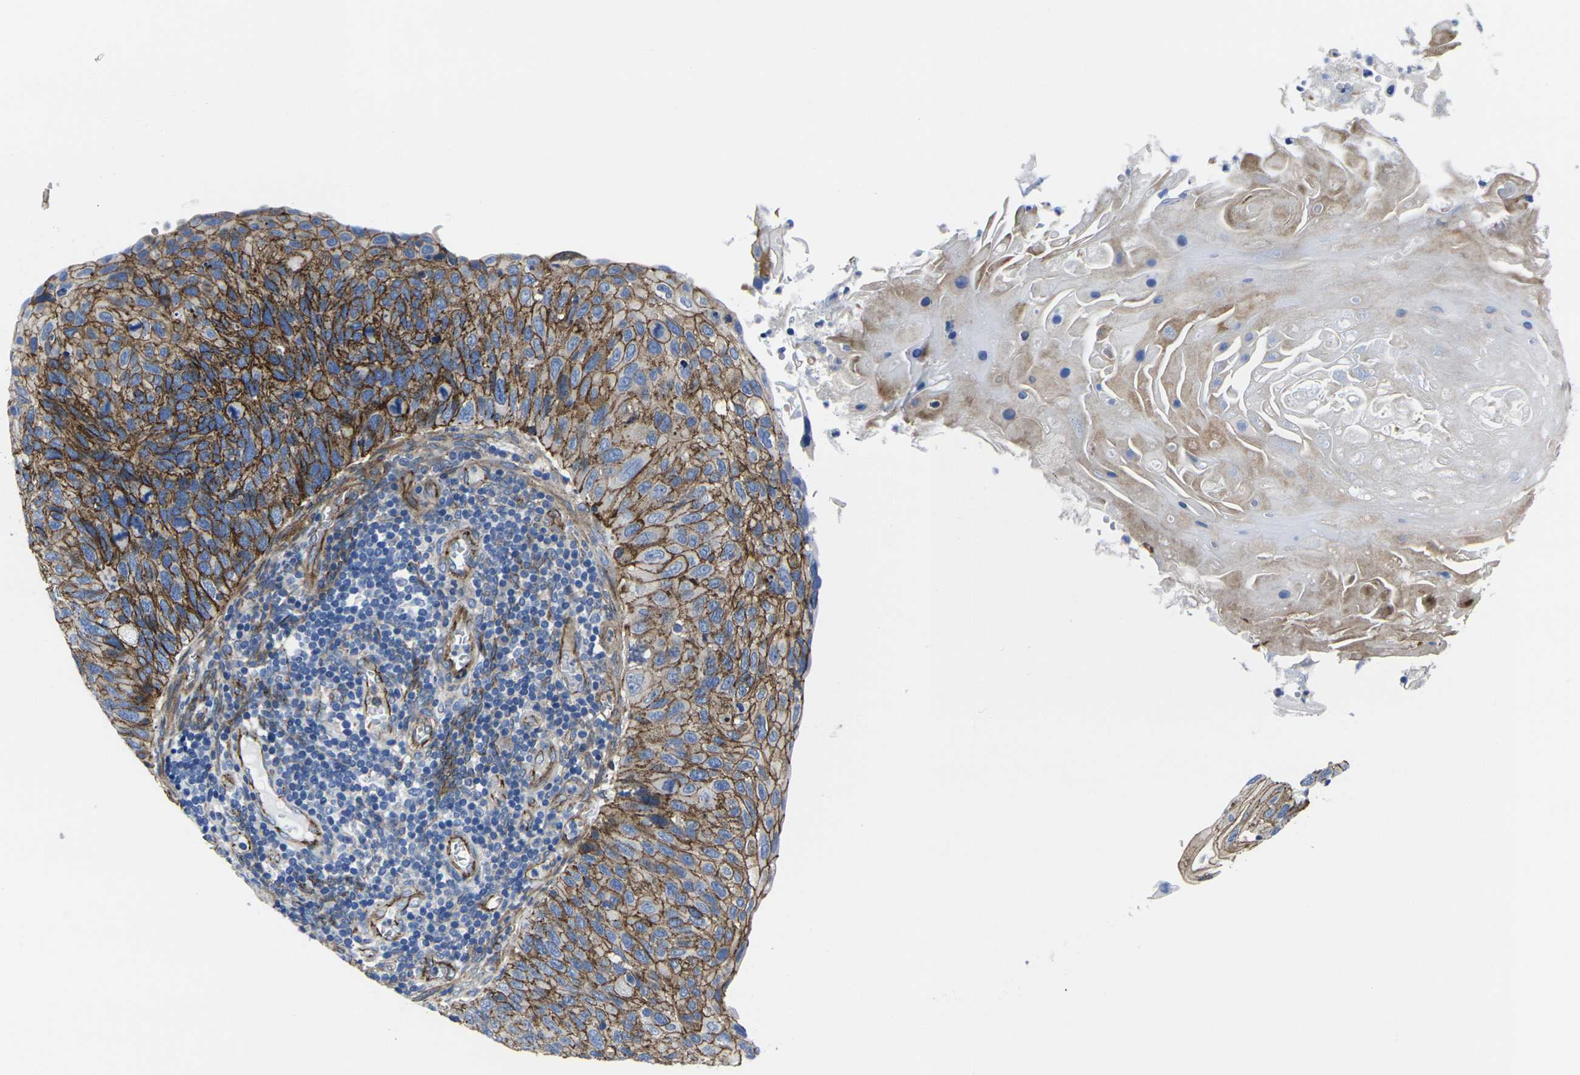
{"staining": {"intensity": "strong", "quantity": ">75%", "location": "cytoplasmic/membranous"}, "tissue": "cervical cancer", "cell_type": "Tumor cells", "image_type": "cancer", "snomed": [{"axis": "morphology", "description": "Squamous cell carcinoma, NOS"}, {"axis": "topography", "description": "Cervix"}], "caption": "High-power microscopy captured an immunohistochemistry (IHC) micrograph of cervical cancer, revealing strong cytoplasmic/membranous expression in about >75% of tumor cells. (brown staining indicates protein expression, while blue staining denotes nuclei).", "gene": "NUMB", "patient": {"sex": "female", "age": 70}}